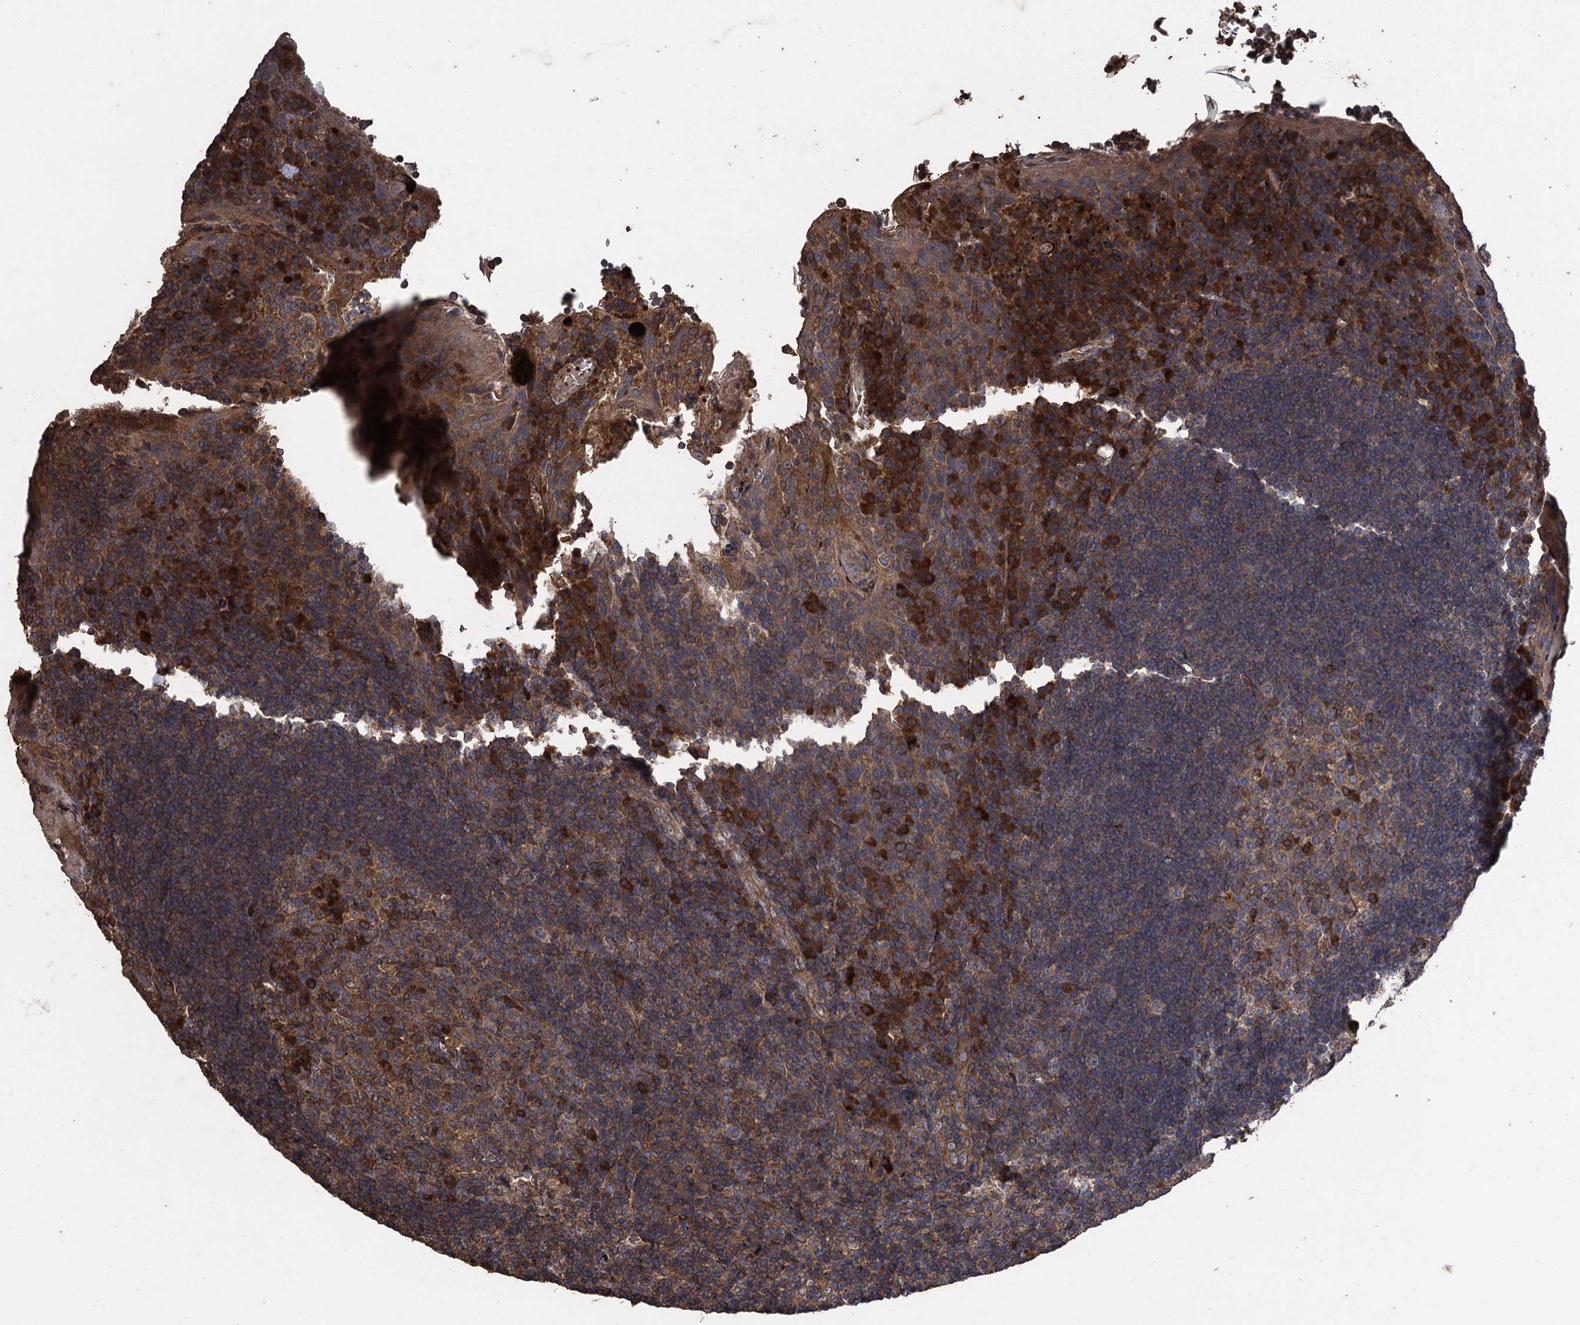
{"staining": {"intensity": "strong", "quantity": "25%-75%", "location": "cytoplasmic/membranous"}, "tissue": "tonsil", "cell_type": "Germinal center cells", "image_type": "normal", "snomed": [{"axis": "morphology", "description": "Normal tissue, NOS"}, {"axis": "topography", "description": "Tonsil"}], "caption": "Protein staining by immunohistochemistry demonstrates strong cytoplasmic/membranous positivity in approximately 25%-75% of germinal center cells in unremarkable tonsil.", "gene": "TXNDC11", "patient": {"sex": "male", "age": 17}}